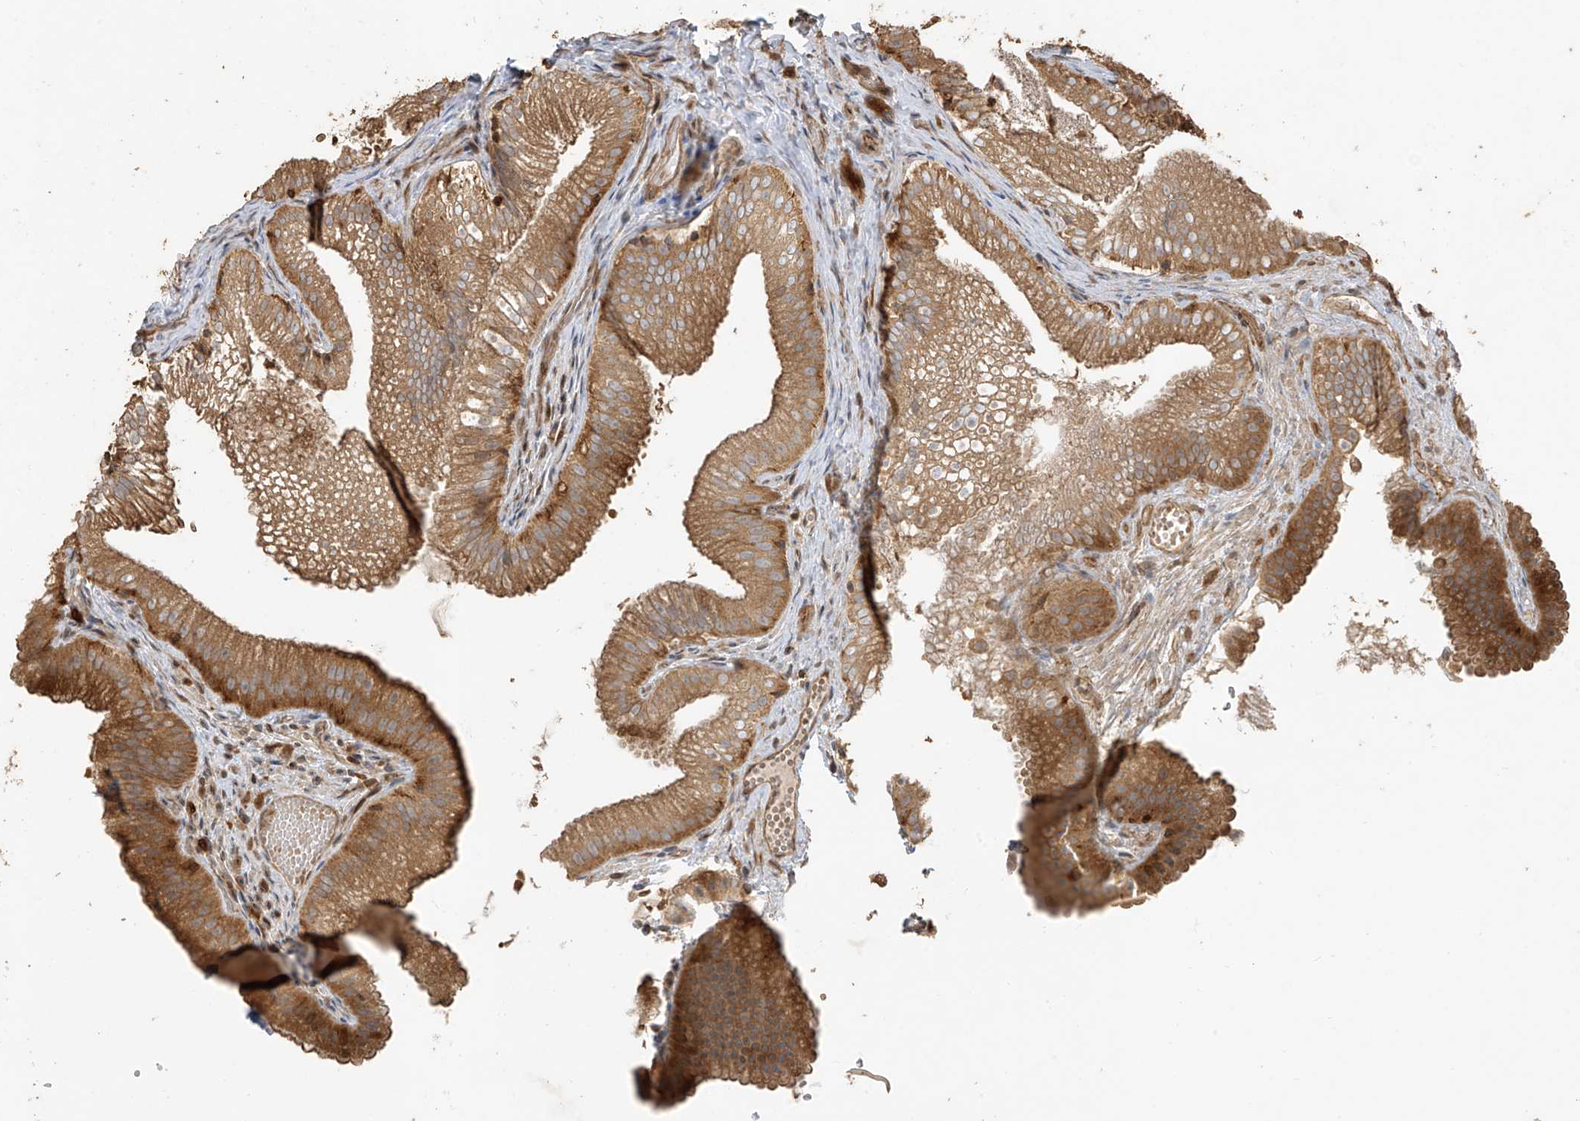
{"staining": {"intensity": "strong", "quantity": ">75%", "location": "cytoplasmic/membranous"}, "tissue": "gallbladder", "cell_type": "Glandular cells", "image_type": "normal", "snomed": [{"axis": "morphology", "description": "Normal tissue, NOS"}, {"axis": "topography", "description": "Gallbladder"}], "caption": "Immunohistochemical staining of normal human gallbladder exhibits strong cytoplasmic/membranous protein positivity in approximately >75% of glandular cells. The staining was performed using DAB, with brown indicating positive protein expression. Nuclei are stained blue with hematoxylin.", "gene": "ZNF653", "patient": {"sex": "female", "age": 30}}